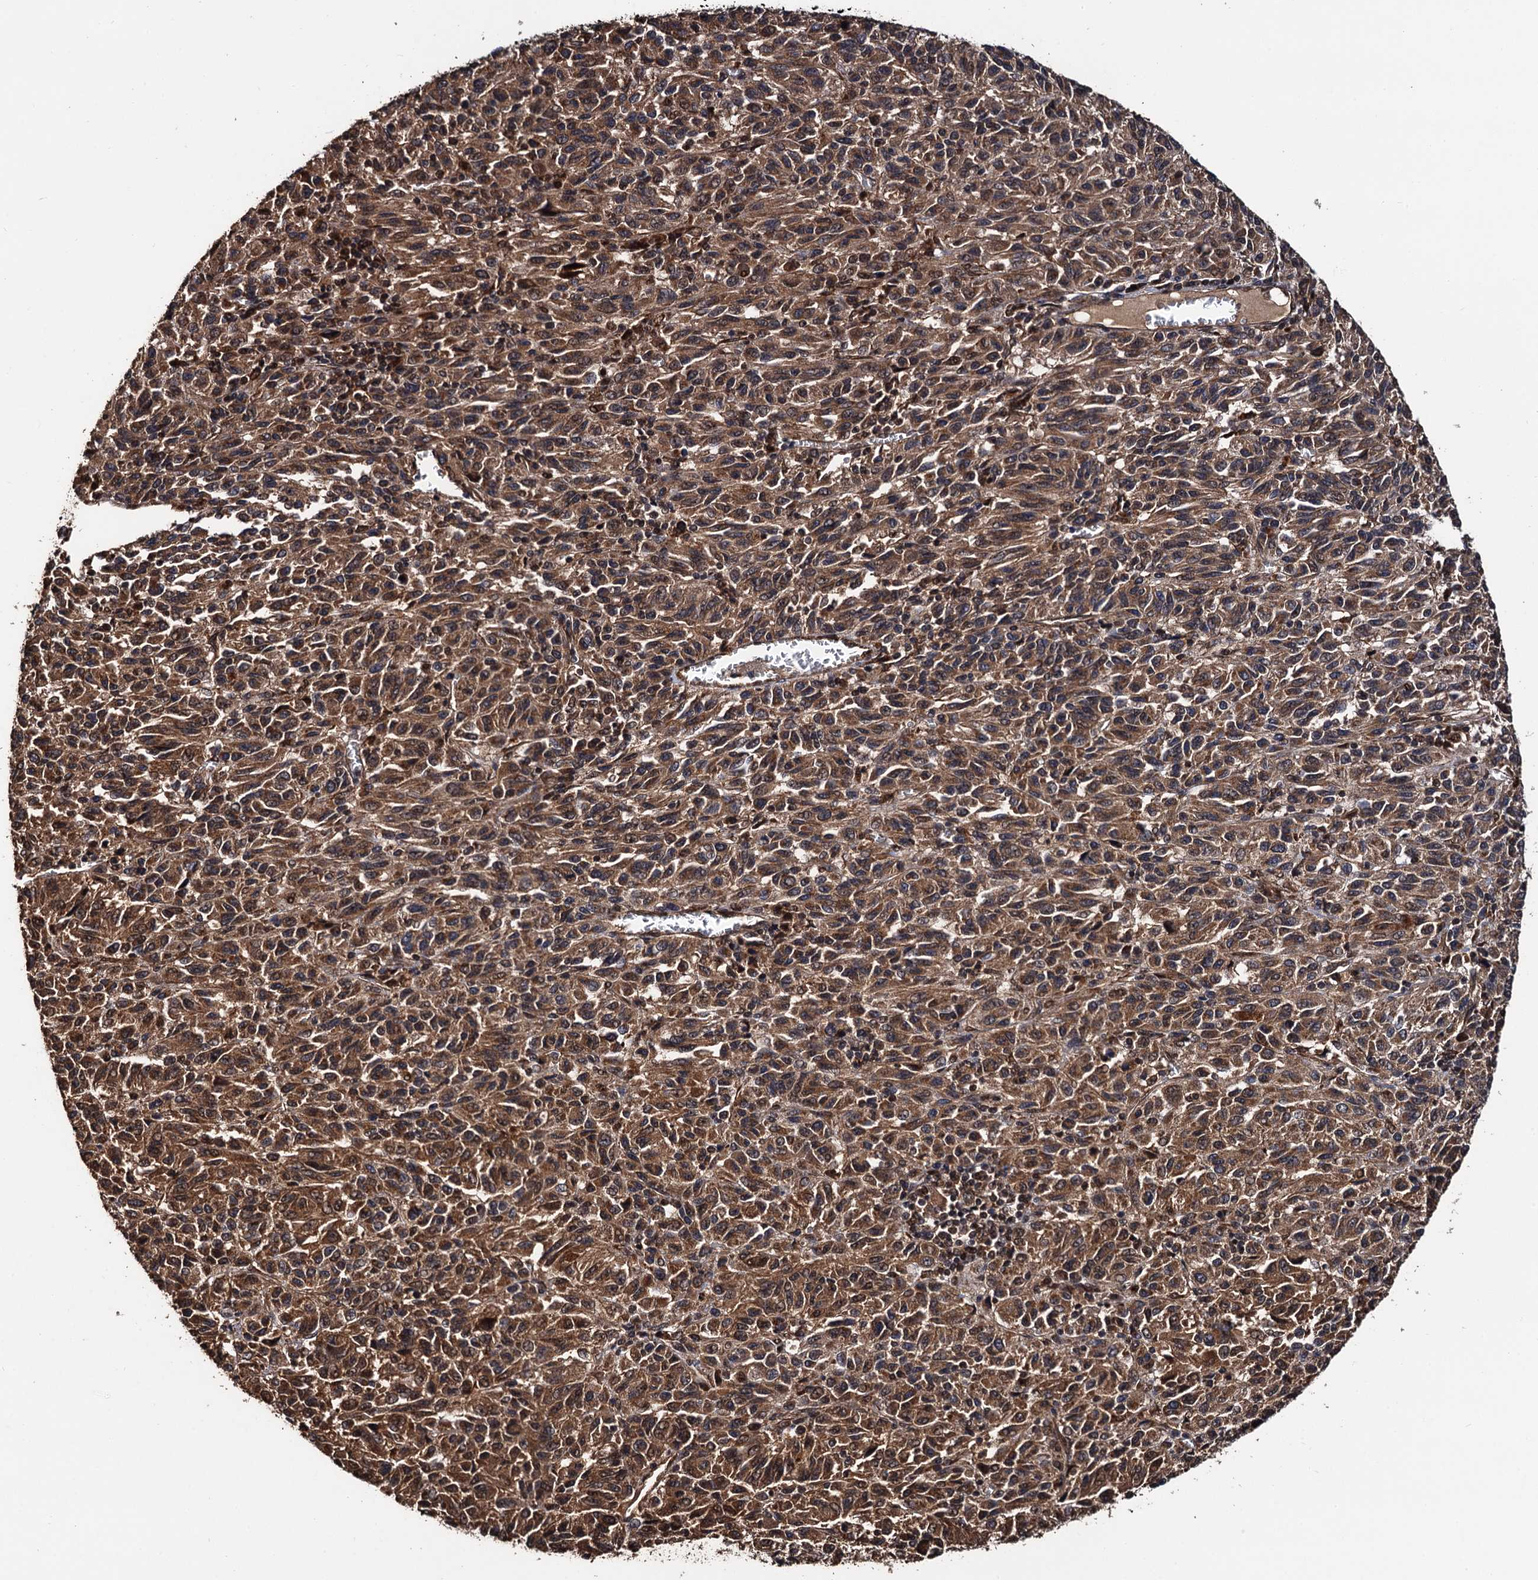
{"staining": {"intensity": "moderate", "quantity": ">75%", "location": "cytoplasmic/membranous"}, "tissue": "melanoma", "cell_type": "Tumor cells", "image_type": "cancer", "snomed": [{"axis": "morphology", "description": "Malignant melanoma, Metastatic site"}, {"axis": "topography", "description": "Lung"}], "caption": "This micrograph displays melanoma stained with immunohistochemistry to label a protein in brown. The cytoplasmic/membranous of tumor cells show moderate positivity for the protein. Nuclei are counter-stained blue.", "gene": "MIER2", "patient": {"sex": "male", "age": 64}}